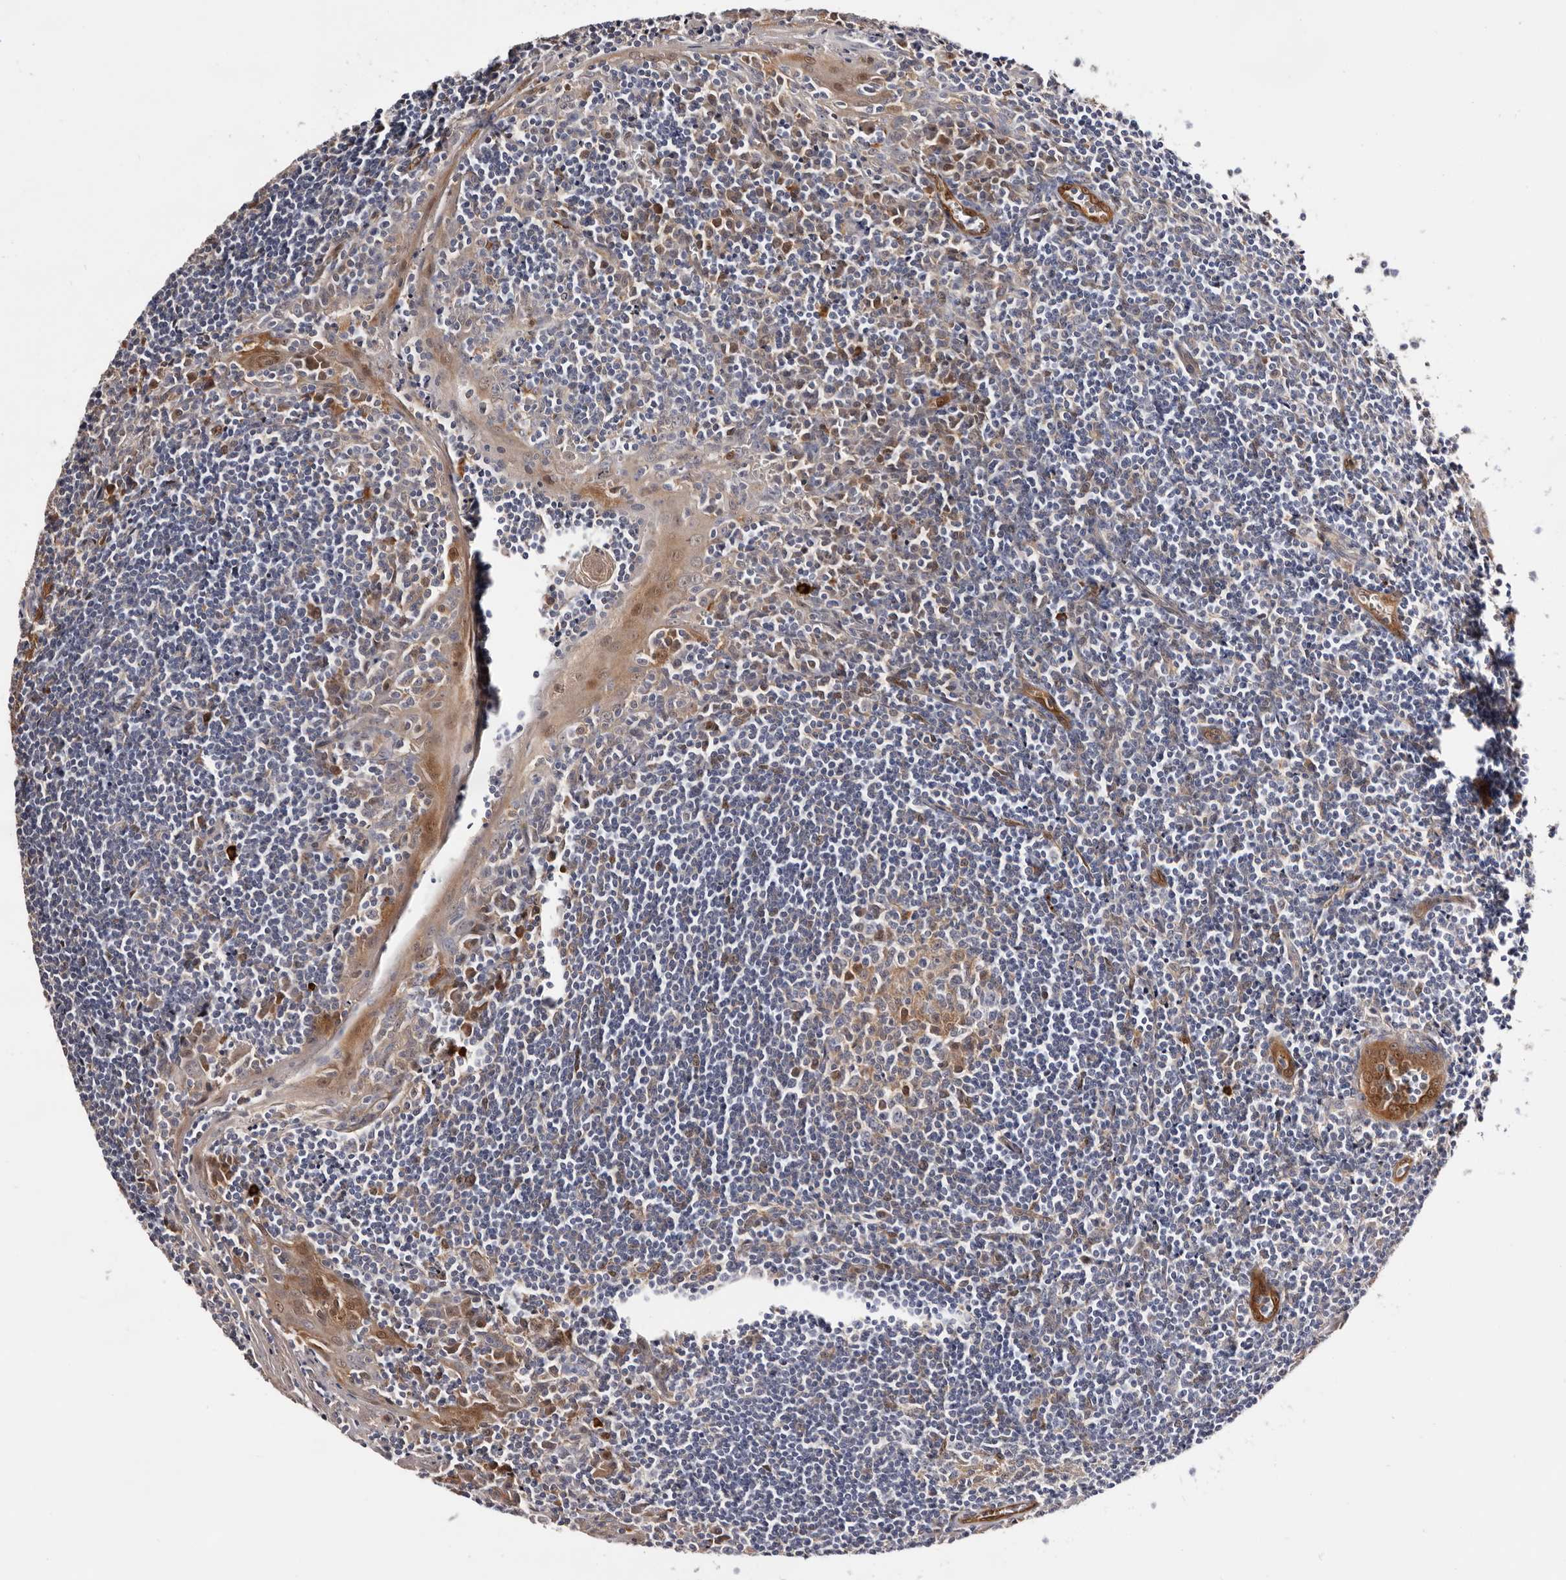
{"staining": {"intensity": "moderate", "quantity": "<25%", "location": "cytoplasmic/membranous,nuclear"}, "tissue": "tonsil", "cell_type": "Germinal center cells", "image_type": "normal", "snomed": [{"axis": "morphology", "description": "Normal tissue, NOS"}, {"axis": "topography", "description": "Tonsil"}], "caption": "This histopathology image reveals immunohistochemistry (IHC) staining of benign tonsil, with low moderate cytoplasmic/membranous,nuclear expression in approximately <25% of germinal center cells.", "gene": "TP53I3", "patient": {"sex": "male", "age": 27}}